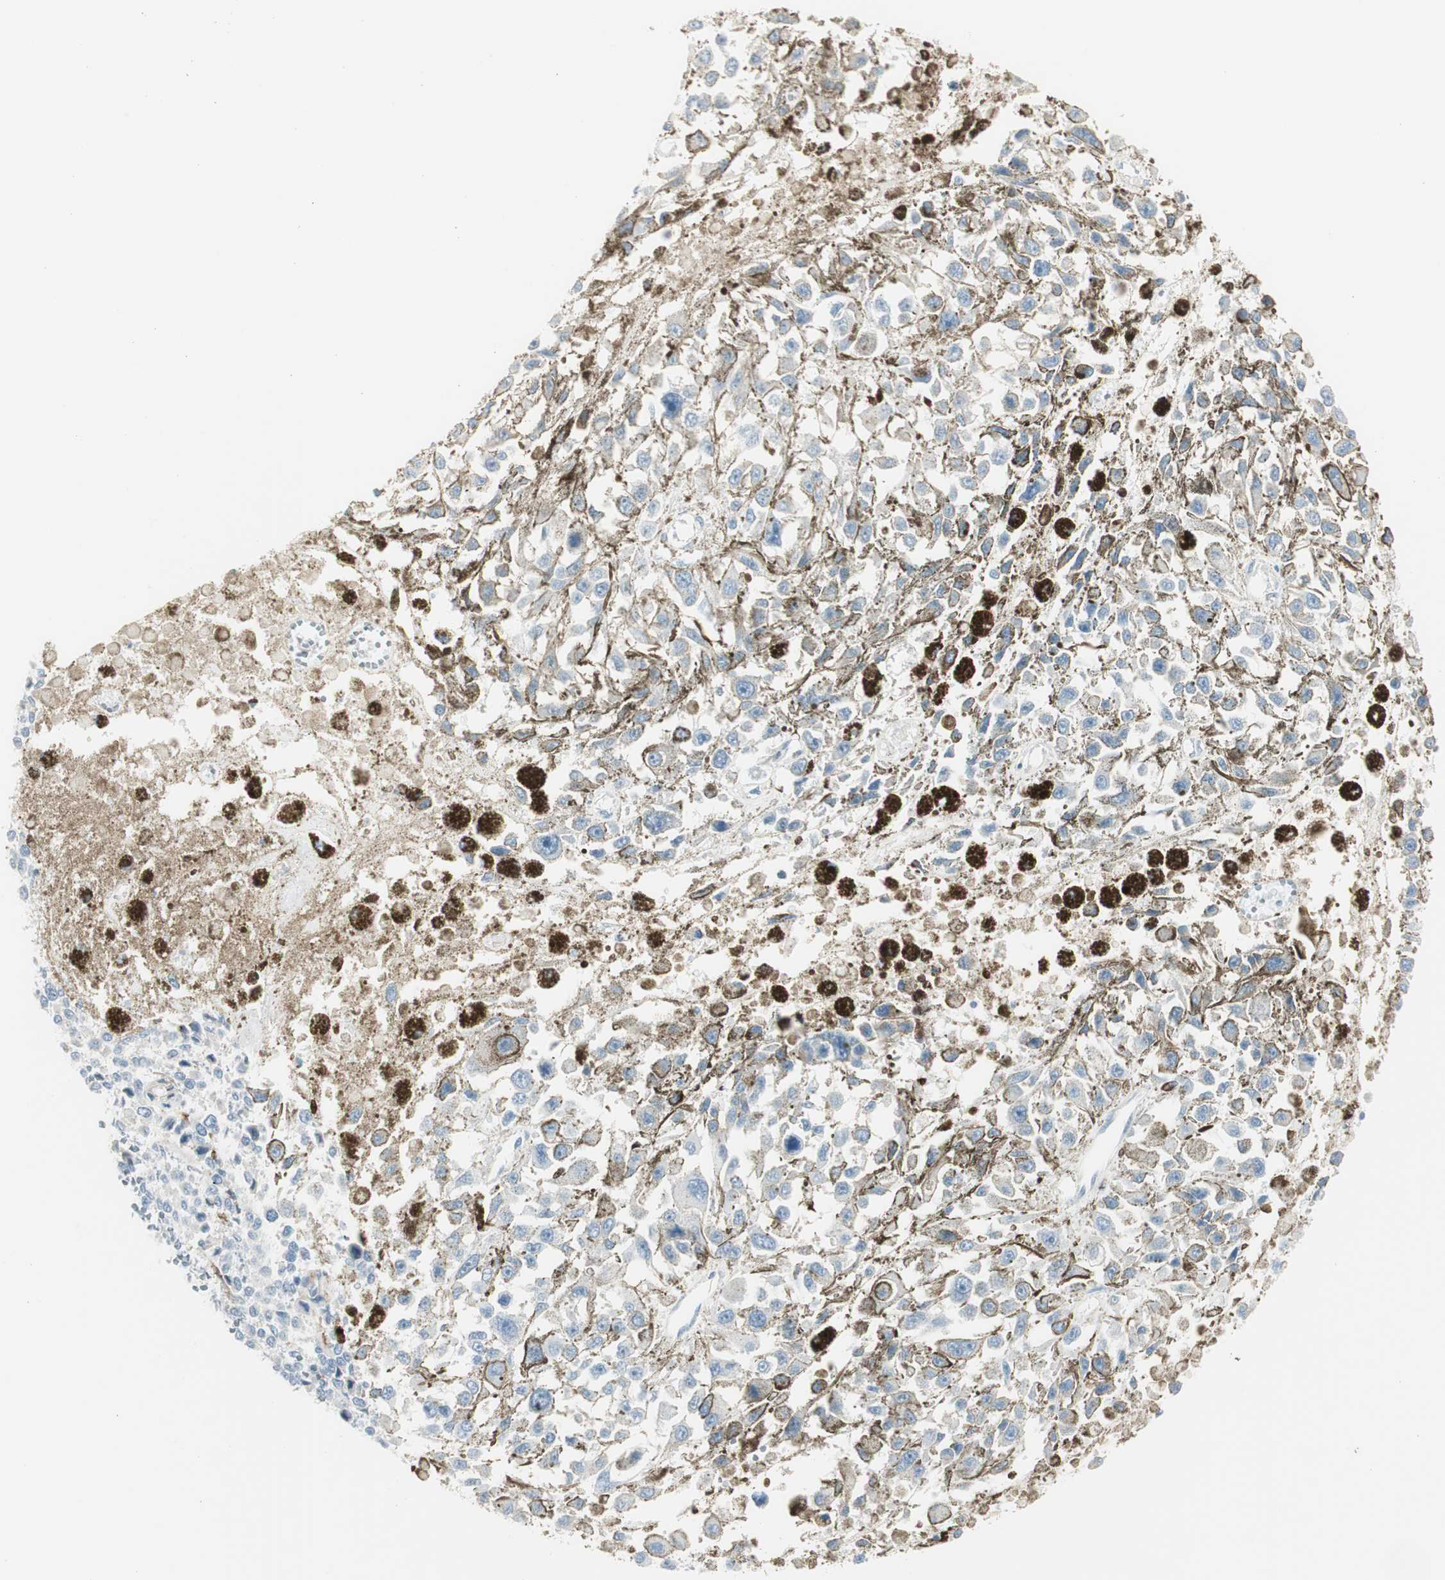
{"staining": {"intensity": "negative", "quantity": "none", "location": "none"}, "tissue": "melanoma", "cell_type": "Tumor cells", "image_type": "cancer", "snomed": [{"axis": "morphology", "description": "Malignant melanoma, Metastatic site"}, {"axis": "topography", "description": "Lymph node"}], "caption": "Tumor cells show no significant expression in melanoma.", "gene": "CACNA2D1", "patient": {"sex": "male", "age": 59}}